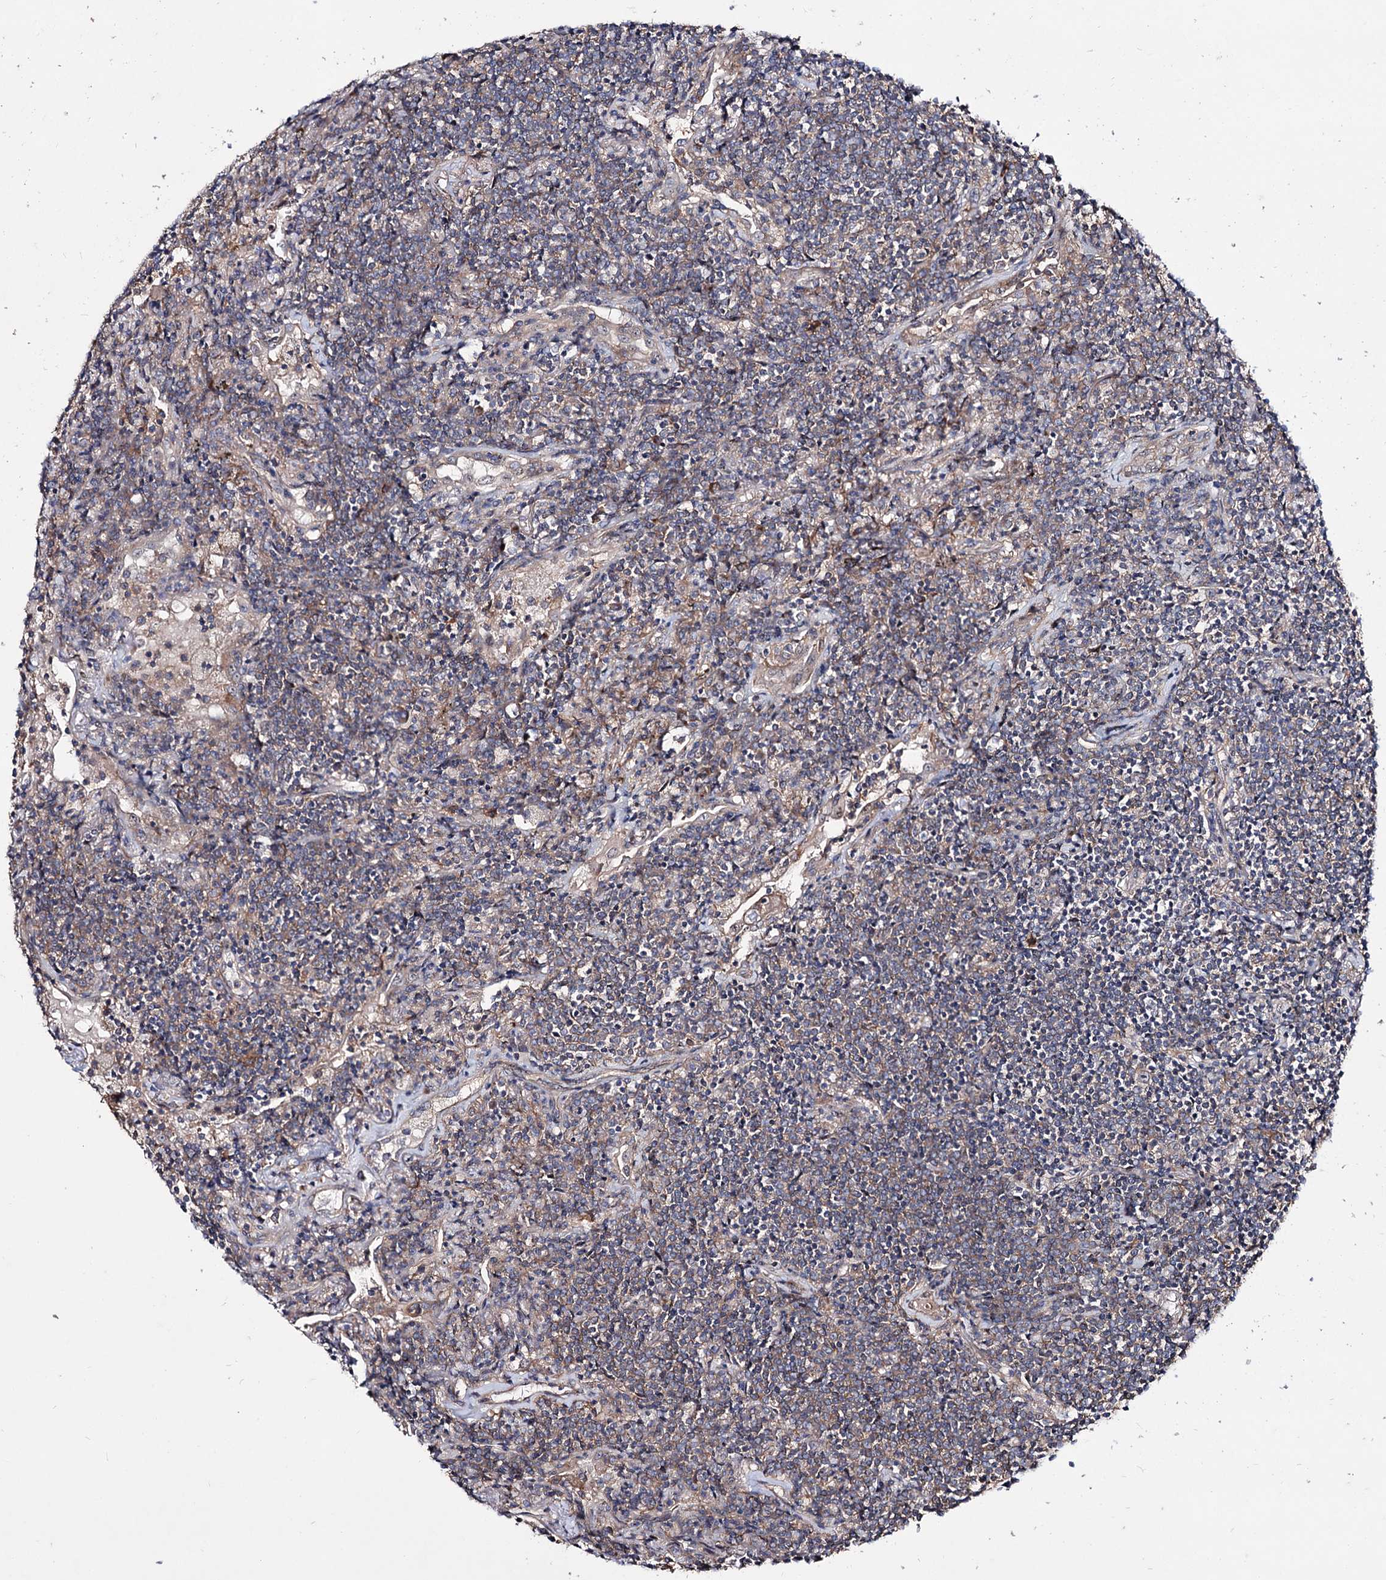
{"staining": {"intensity": "weak", "quantity": "<25%", "location": "cytoplasmic/membranous"}, "tissue": "lymphoma", "cell_type": "Tumor cells", "image_type": "cancer", "snomed": [{"axis": "morphology", "description": "Malignant lymphoma, non-Hodgkin's type, Low grade"}, {"axis": "topography", "description": "Lung"}], "caption": "The photomicrograph exhibits no staining of tumor cells in malignant lymphoma, non-Hodgkin's type (low-grade).", "gene": "SEC24A", "patient": {"sex": "female", "age": 71}}